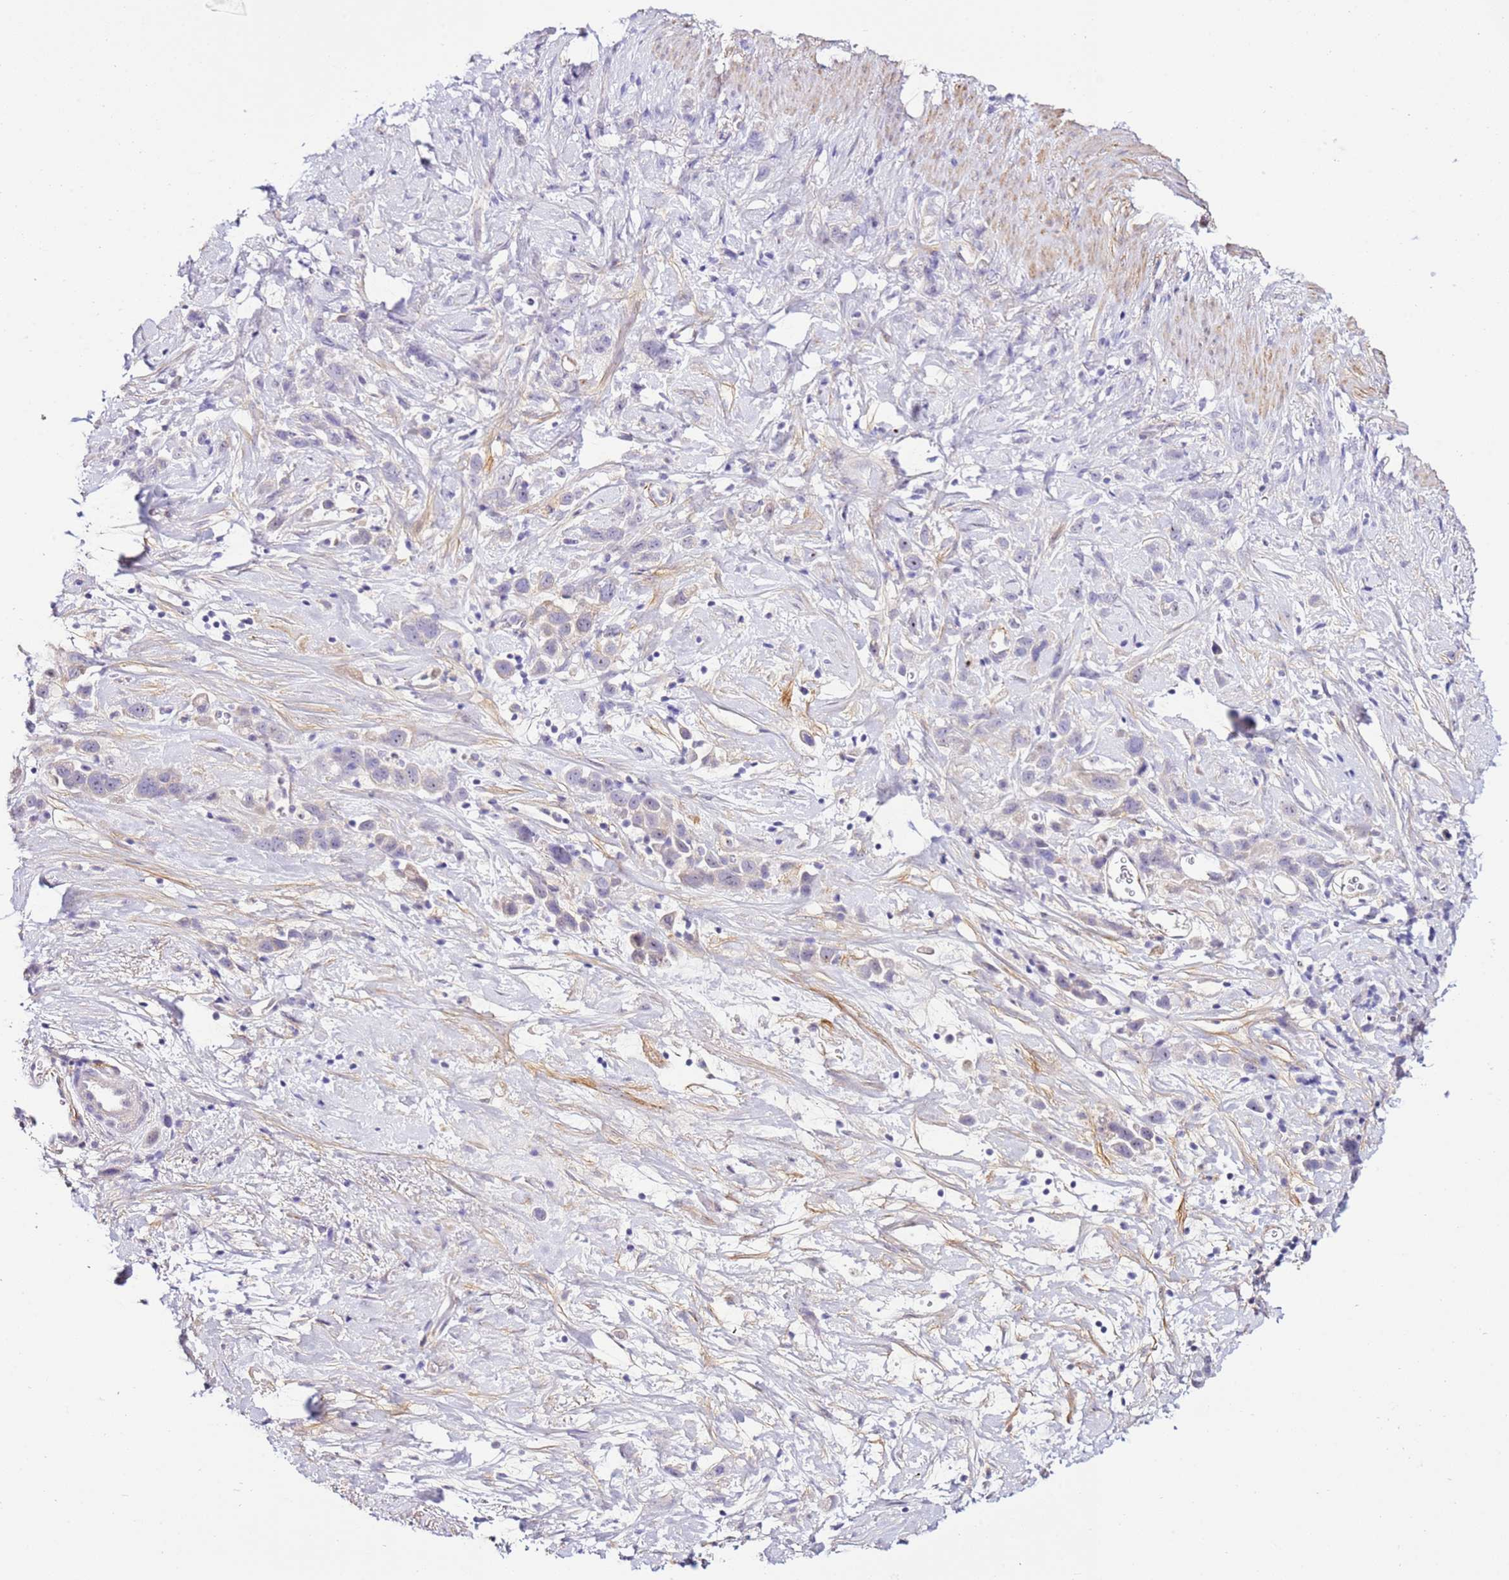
{"staining": {"intensity": "negative", "quantity": "none", "location": "none"}, "tissue": "stomach cancer", "cell_type": "Tumor cells", "image_type": "cancer", "snomed": [{"axis": "morphology", "description": "Adenocarcinoma, NOS"}, {"axis": "topography", "description": "Stomach"}], "caption": "IHC micrograph of neoplastic tissue: stomach cancer (adenocarcinoma) stained with DAB (3,3'-diaminobenzidine) reveals no significant protein expression in tumor cells.", "gene": "HGD", "patient": {"sex": "female", "age": 65}}